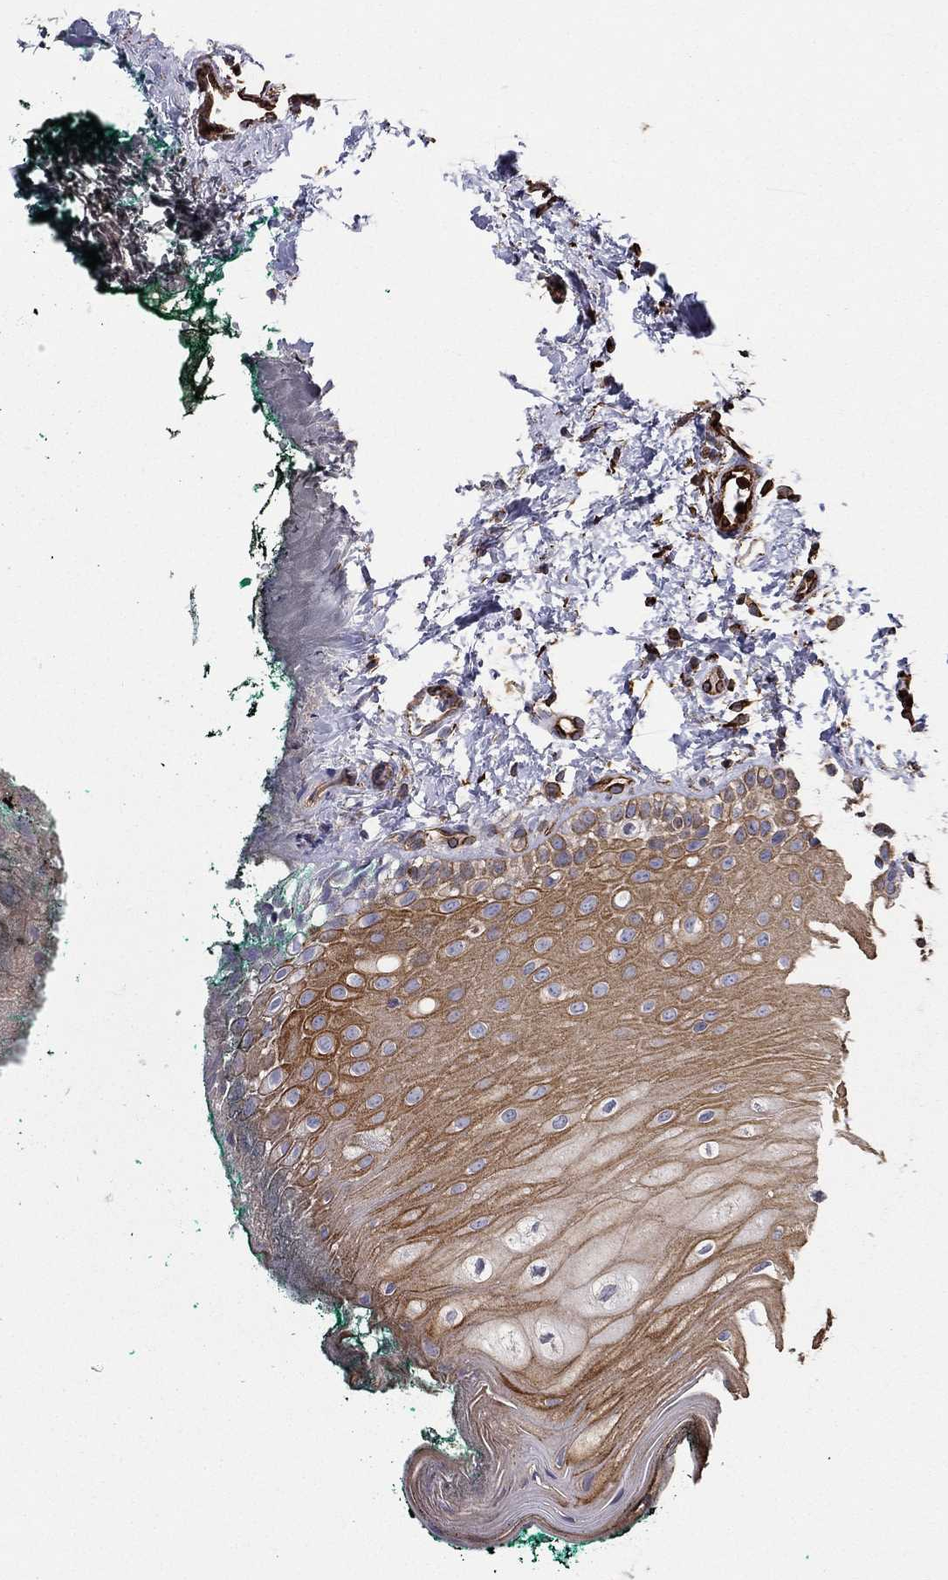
{"staining": {"intensity": "moderate", "quantity": ">75%", "location": "cytoplasmic/membranous"}, "tissue": "oral mucosa", "cell_type": "Squamous epithelial cells", "image_type": "normal", "snomed": [{"axis": "morphology", "description": "Normal tissue, NOS"}, {"axis": "topography", "description": "Oral tissue"}], "caption": "High-power microscopy captured an IHC photomicrograph of benign oral mucosa, revealing moderate cytoplasmic/membranous positivity in about >75% of squamous epithelial cells.", "gene": "NPHP1", "patient": {"sex": "female", "age": 83}}